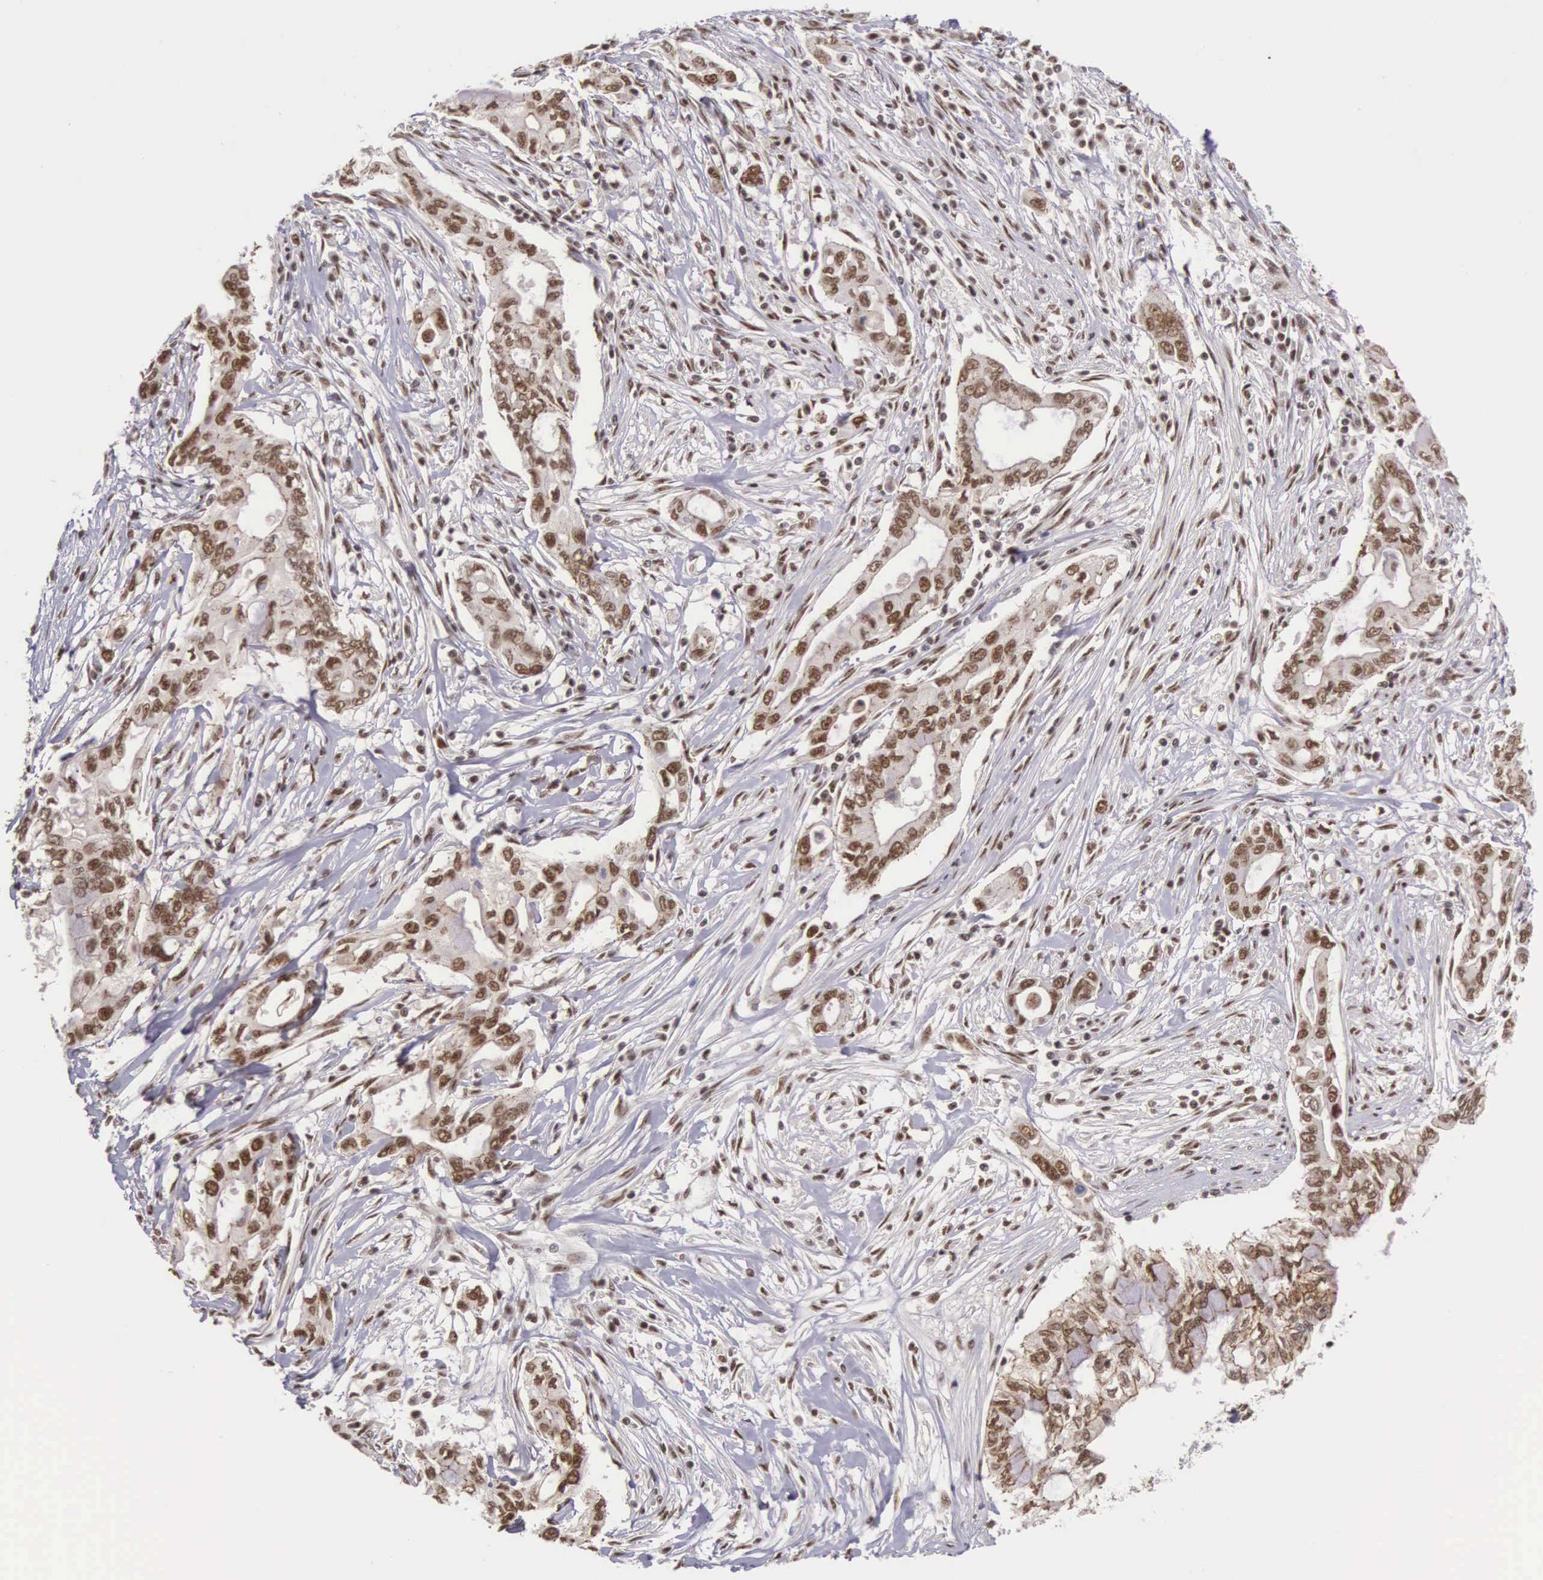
{"staining": {"intensity": "moderate", "quantity": ">75%", "location": "nuclear"}, "tissue": "pancreatic cancer", "cell_type": "Tumor cells", "image_type": "cancer", "snomed": [{"axis": "morphology", "description": "Adenocarcinoma, NOS"}, {"axis": "topography", "description": "Pancreas"}], "caption": "Moderate nuclear positivity is identified in about >75% of tumor cells in adenocarcinoma (pancreatic).", "gene": "POLR2F", "patient": {"sex": "female", "age": 57}}